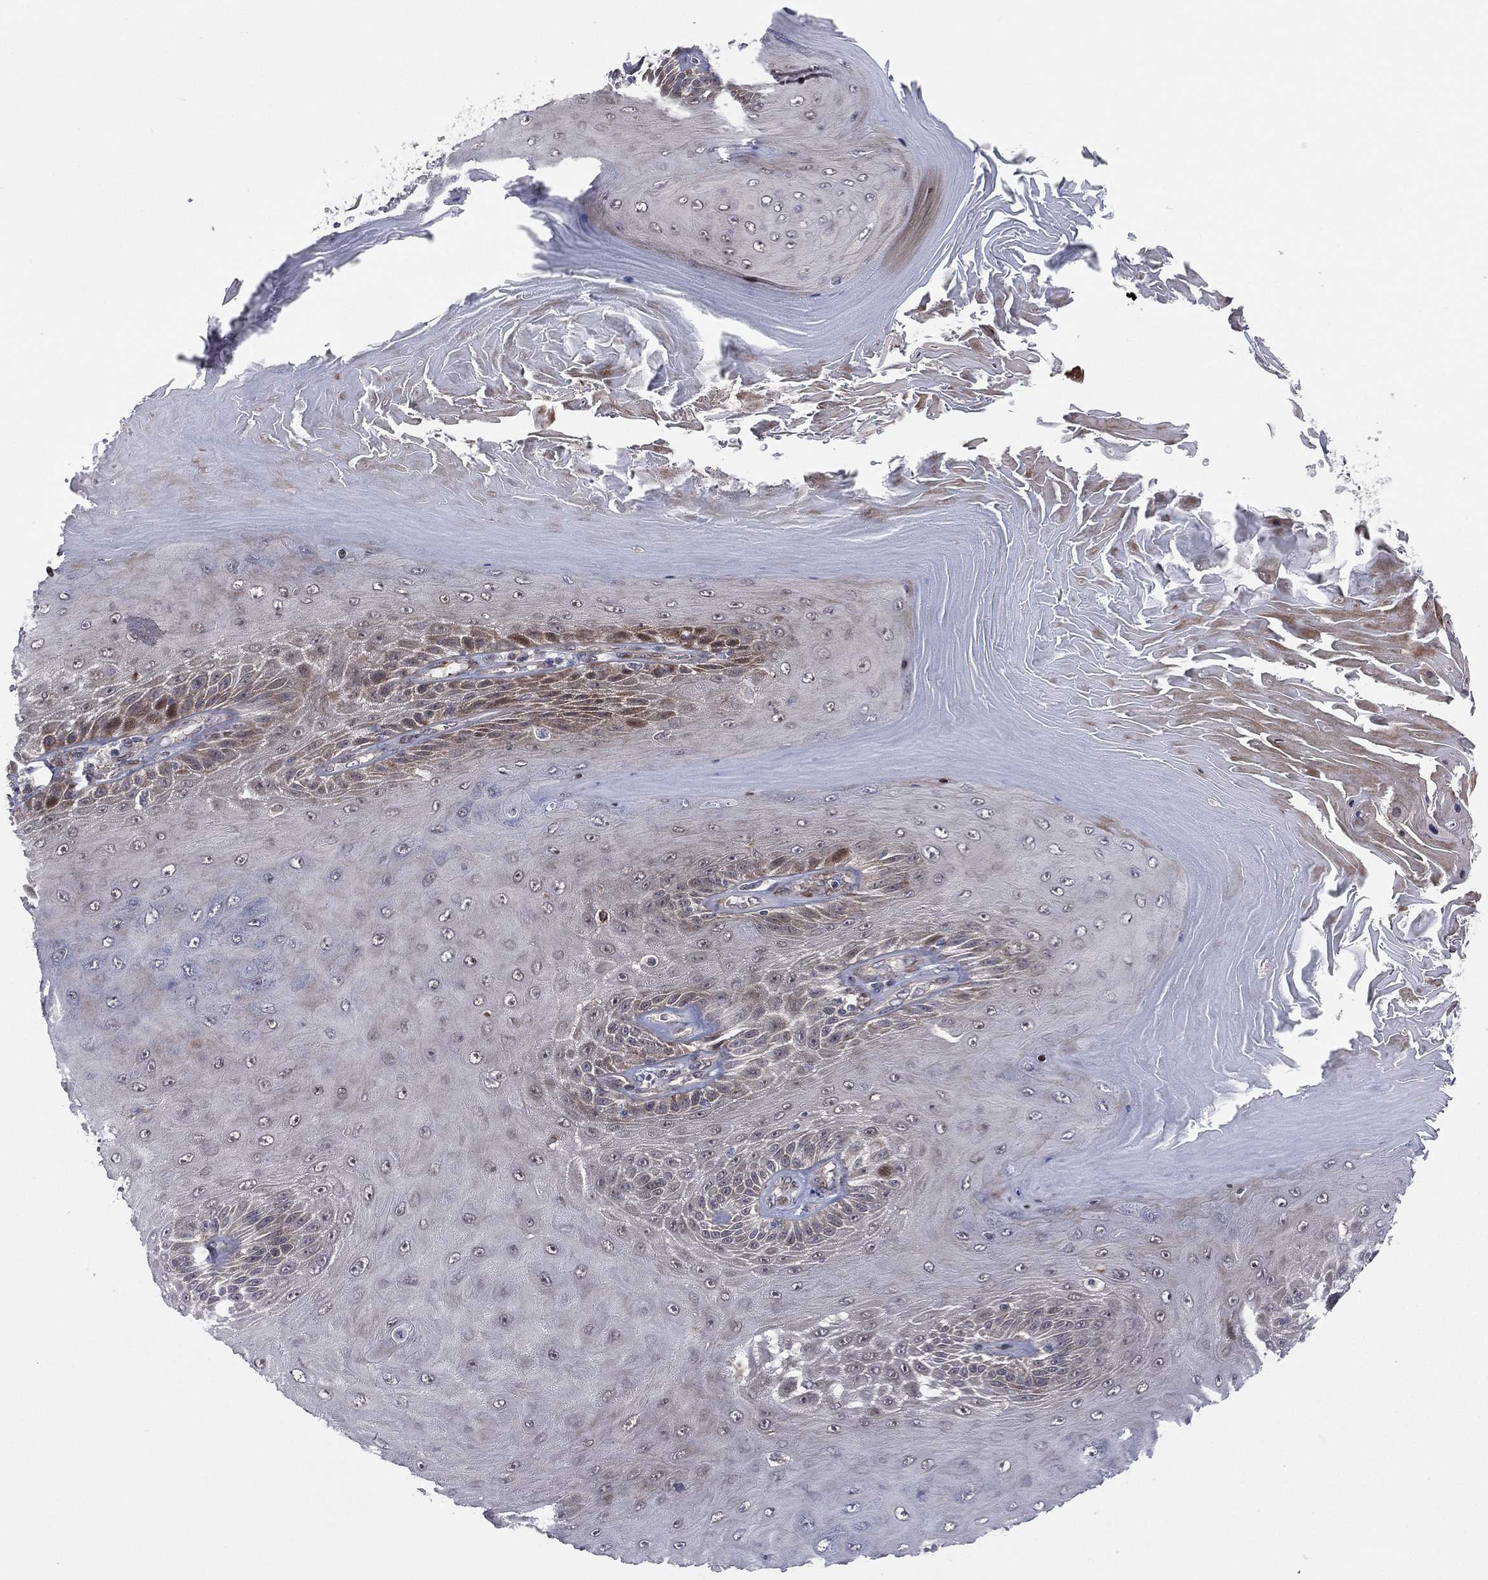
{"staining": {"intensity": "moderate", "quantity": "<25%", "location": "cytoplasmic/membranous"}, "tissue": "skin cancer", "cell_type": "Tumor cells", "image_type": "cancer", "snomed": [{"axis": "morphology", "description": "Squamous cell carcinoma, NOS"}, {"axis": "topography", "description": "Skin"}], "caption": "Skin squamous cell carcinoma stained with a protein marker shows moderate staining in tumor cells.", "gene": "UTP14A", "patient": {"sex": "male", "age": 62}}